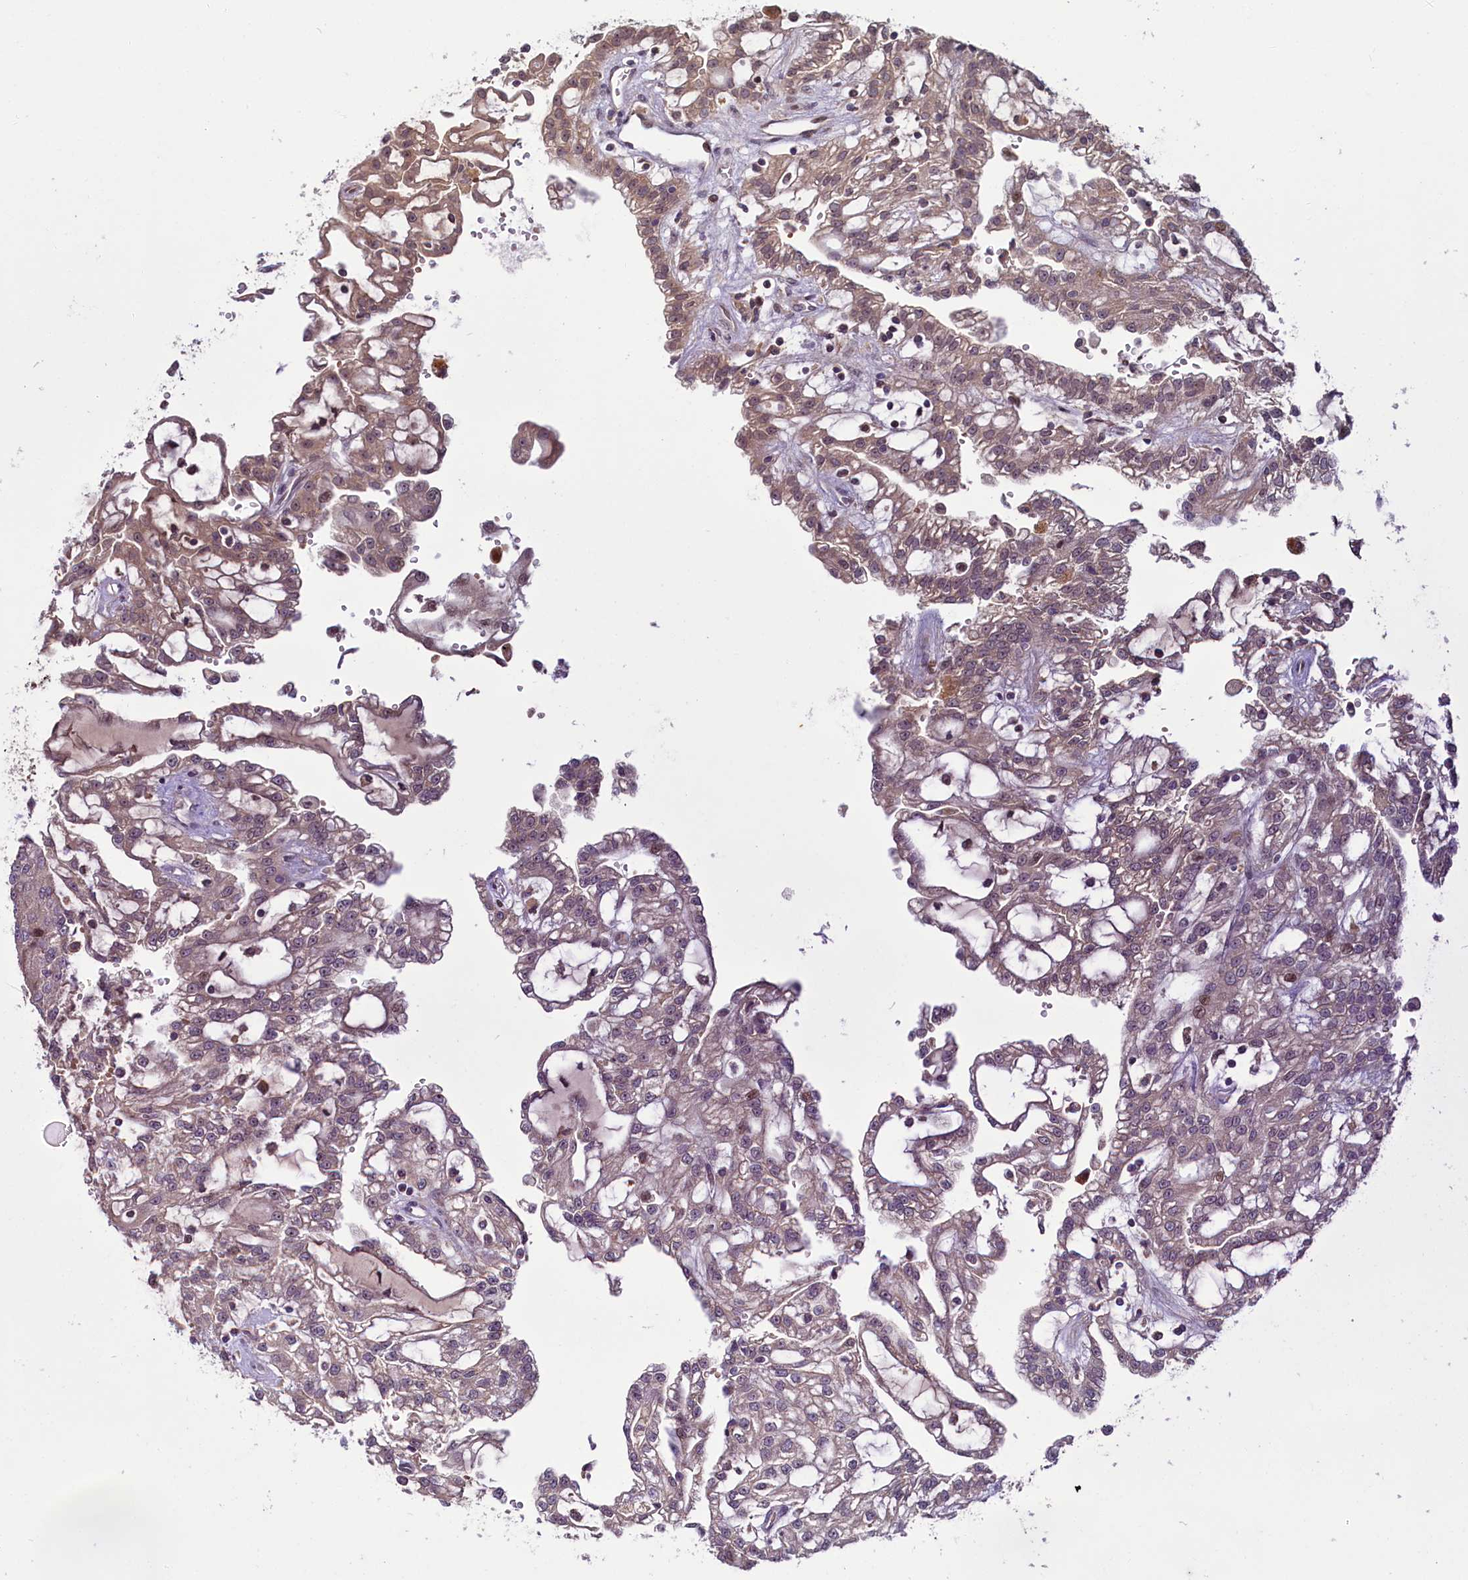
{"staining": {"intensity": "weak", "quantity": "25%-75%", "location": "cytoplasmic/membranous,nuclear"}, "tissue": "renal cancer", "cell_type": "Tumor cells", "image_type": "cancer", "snomed": [{"axis": "morphology", "description": "Adenocarcinoma, NOS"}, {"axis": "topography", "description": "Kidney"}], "caption": "Tumor cells reveal weak cytoplasmic/membranous and nuclear positivity in about 25%-75% of cells in renal cancer (adenocarcinoma). (Brightfield microscopy of DAB IHC at high magnification).", "gene": "N4BP2L1", "patient": {"sex": "male", "age": 63}}